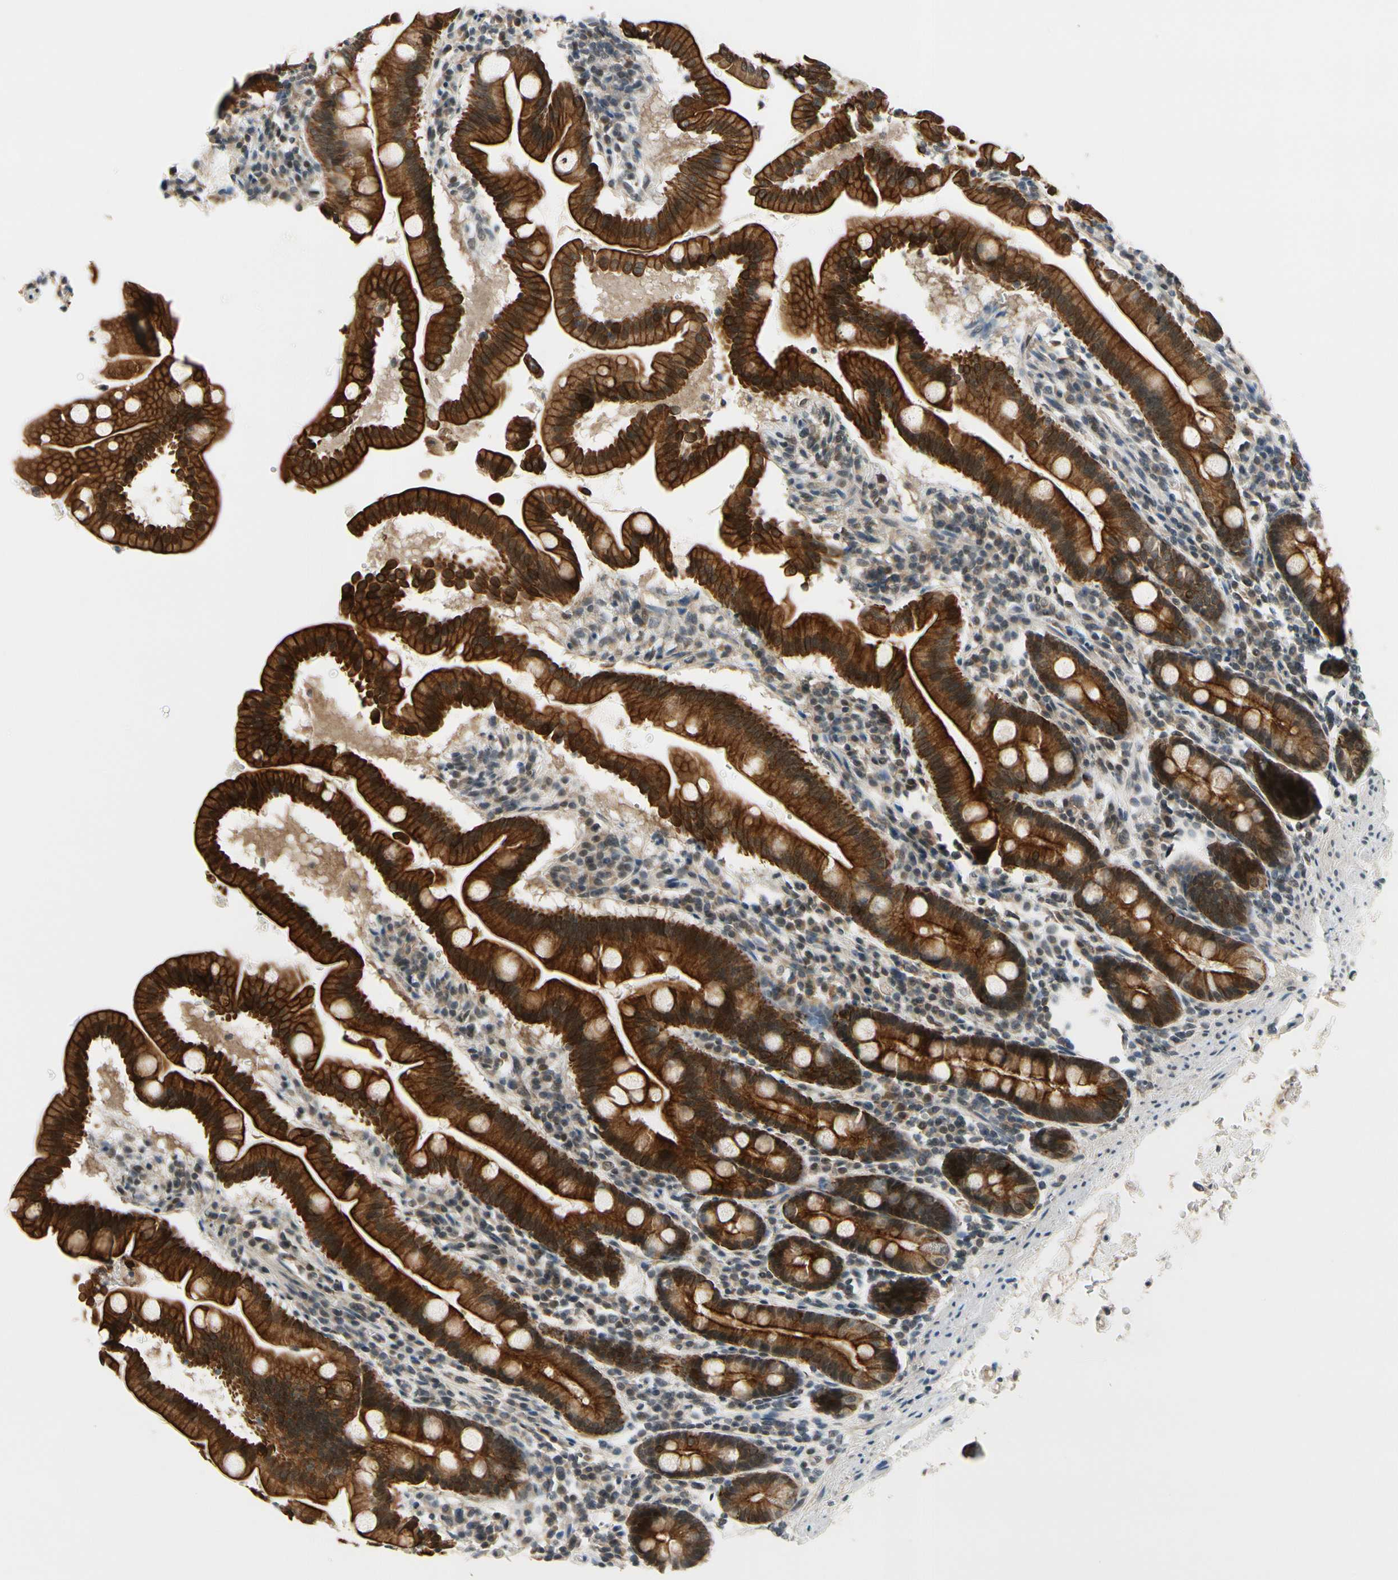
{"staining": {"intensity": "strong", "quantity": ">75%", "location": "cytoplasmic/membranous"}, "tissue": "duodenum", "cell_type": "Glandular cells", "image_type": "normal", "snomed": [{"axis": "morphology", "description": "Normal tissue, NOS"}, {"axis": "topography", "description": "Duodenum"}], "caption": "Protein expression by immunohistochemistry (IHC) reveals strong cytoplasmic/membranous expression in approximately >75% of glandular cells in benign duodenum.", "gene": "TAF12", "patient": {"sex": "male", "age": 50}}